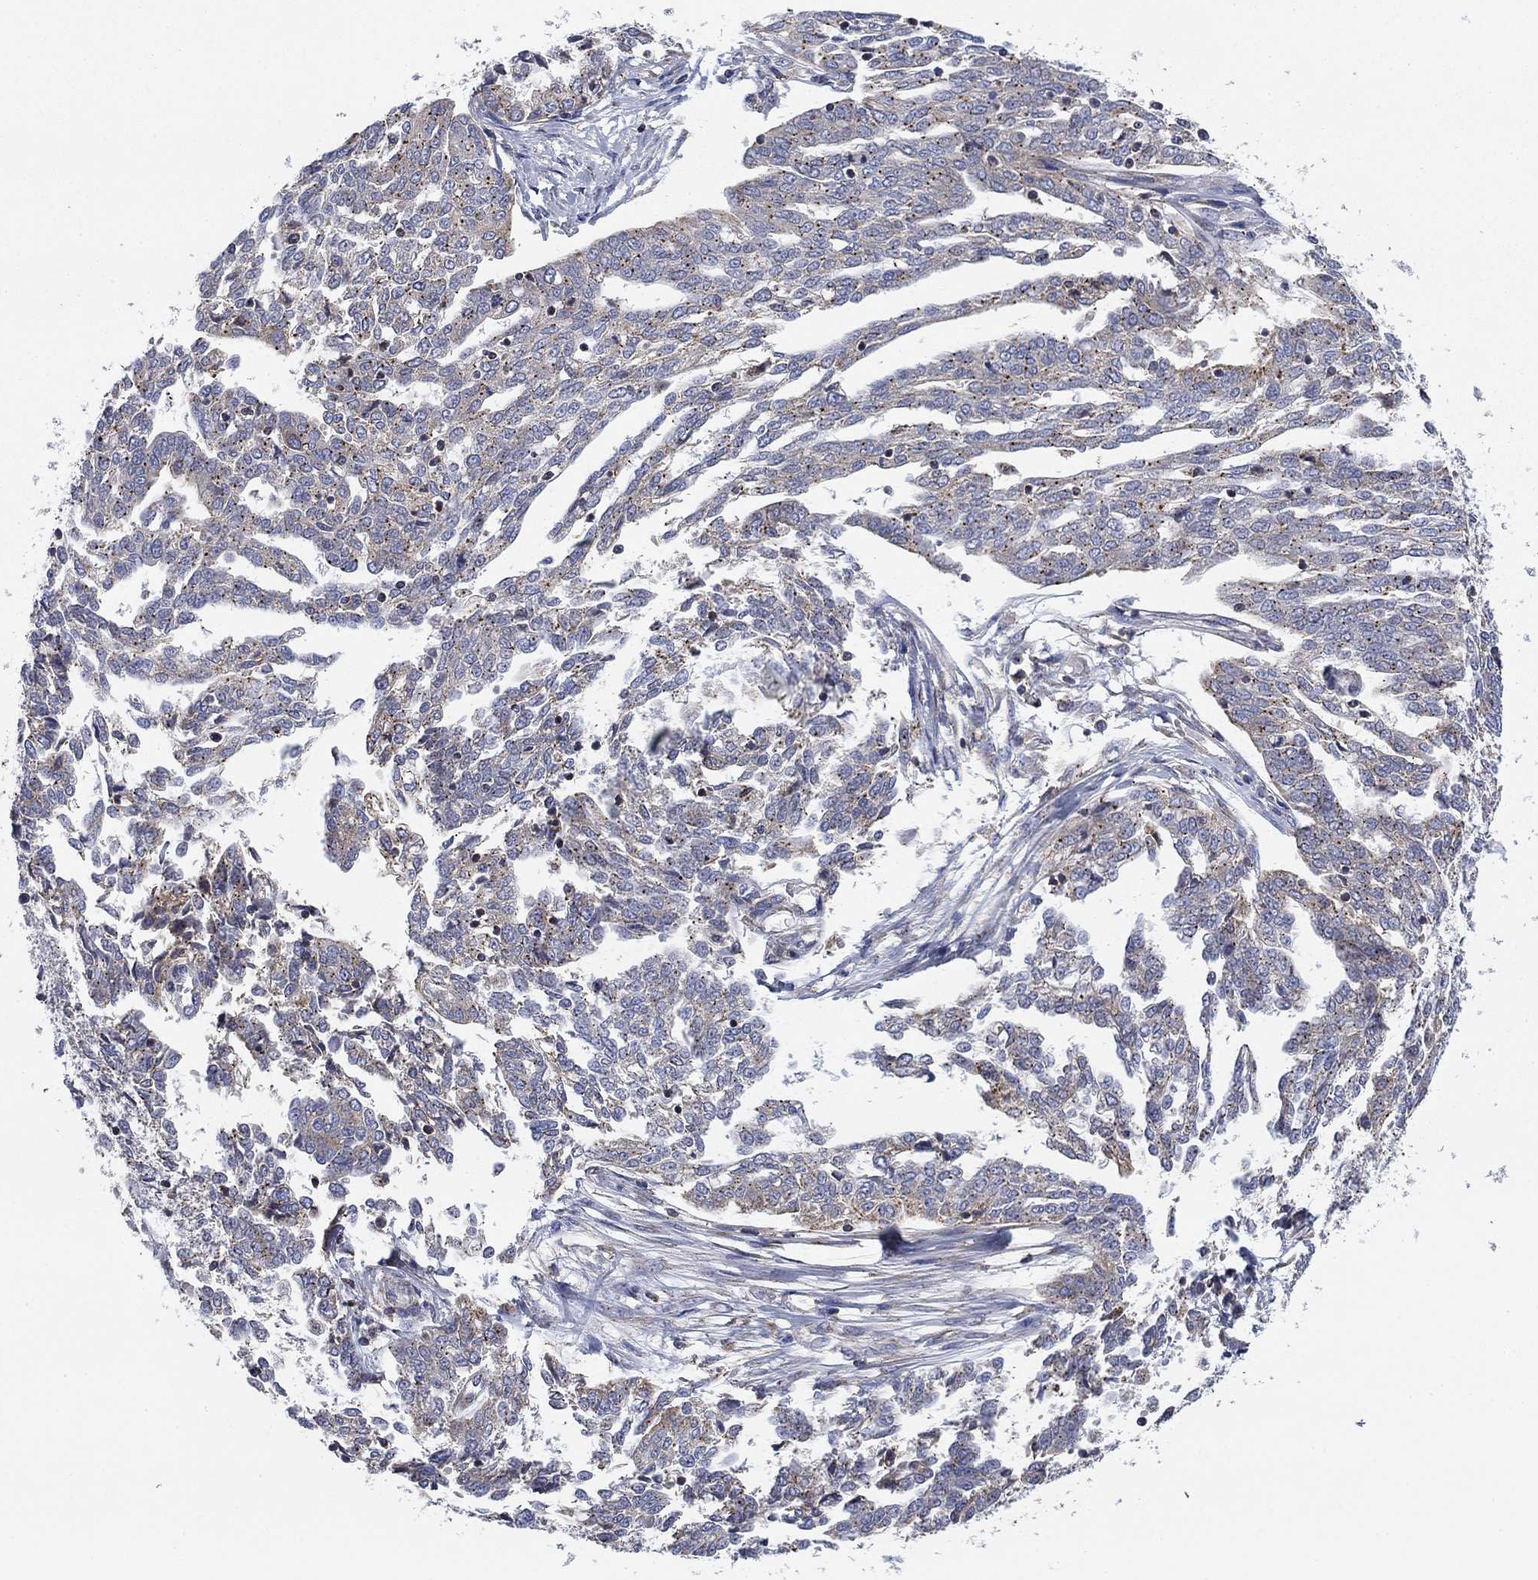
{"staining": {"intensity": "weak", "quantity": "25%-75%", "location": "cytoplasmic/membranous"}, "tissue": "ovarian cancer", "cell_type": "Tumor cells", "image_type": "cancer", "snomed": [{"axis": "morphology", "description": "Cystadenocarcinoma, serous, NOS"}, {"axis": "topography", "description": "Ovary"}], "caption": "Immunohistochemical staining of ovarian cancer shows low levels of weak cytoplasmic/membranous protein staining in approximately 25%-75% of tumor cells.", "gene": "NACAD", "patient": {"sex": "female", "age": 67}}